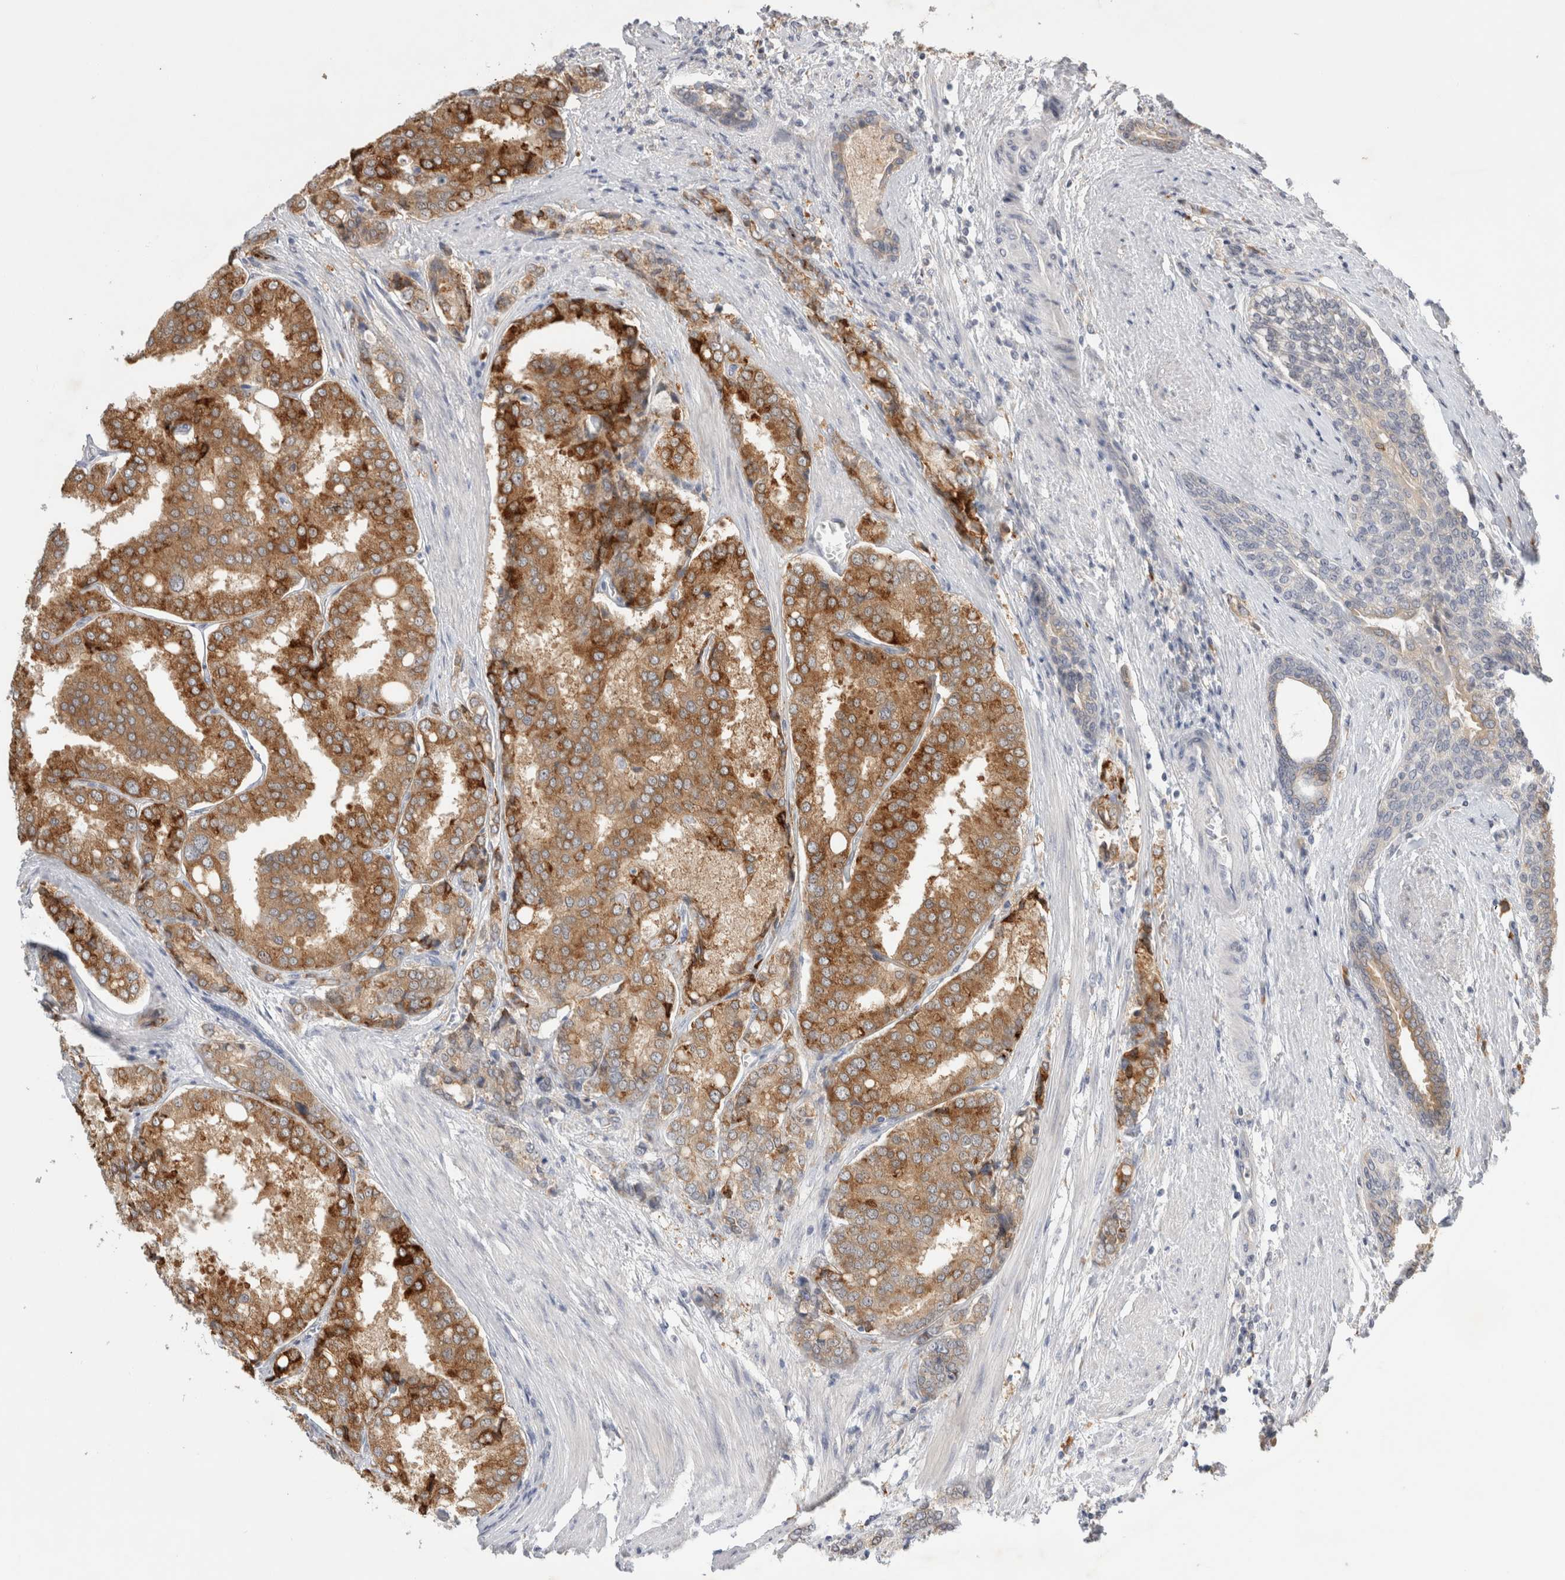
{"staining": {"intensity": "strong", "quantity": ">75%", "location": "cytoplasmic/membranous"}, "tissue": "prostate cancer", "cell_type": "Tumor cells", "image_type": "cancer", "snomed": [{"axis": "morphology", "description": "Adenocarcinoma, High grade"}, {"axis": "topography", "description": "Prostate"}], "caption": "Immunohistochemical staining of human prostate cancer exhibits strong cytoplasmic/membranous protein positivity in about >75% of tumor cells.", "gene": "NEDD4L", "patient": {"sex": "male", "age": 50}}